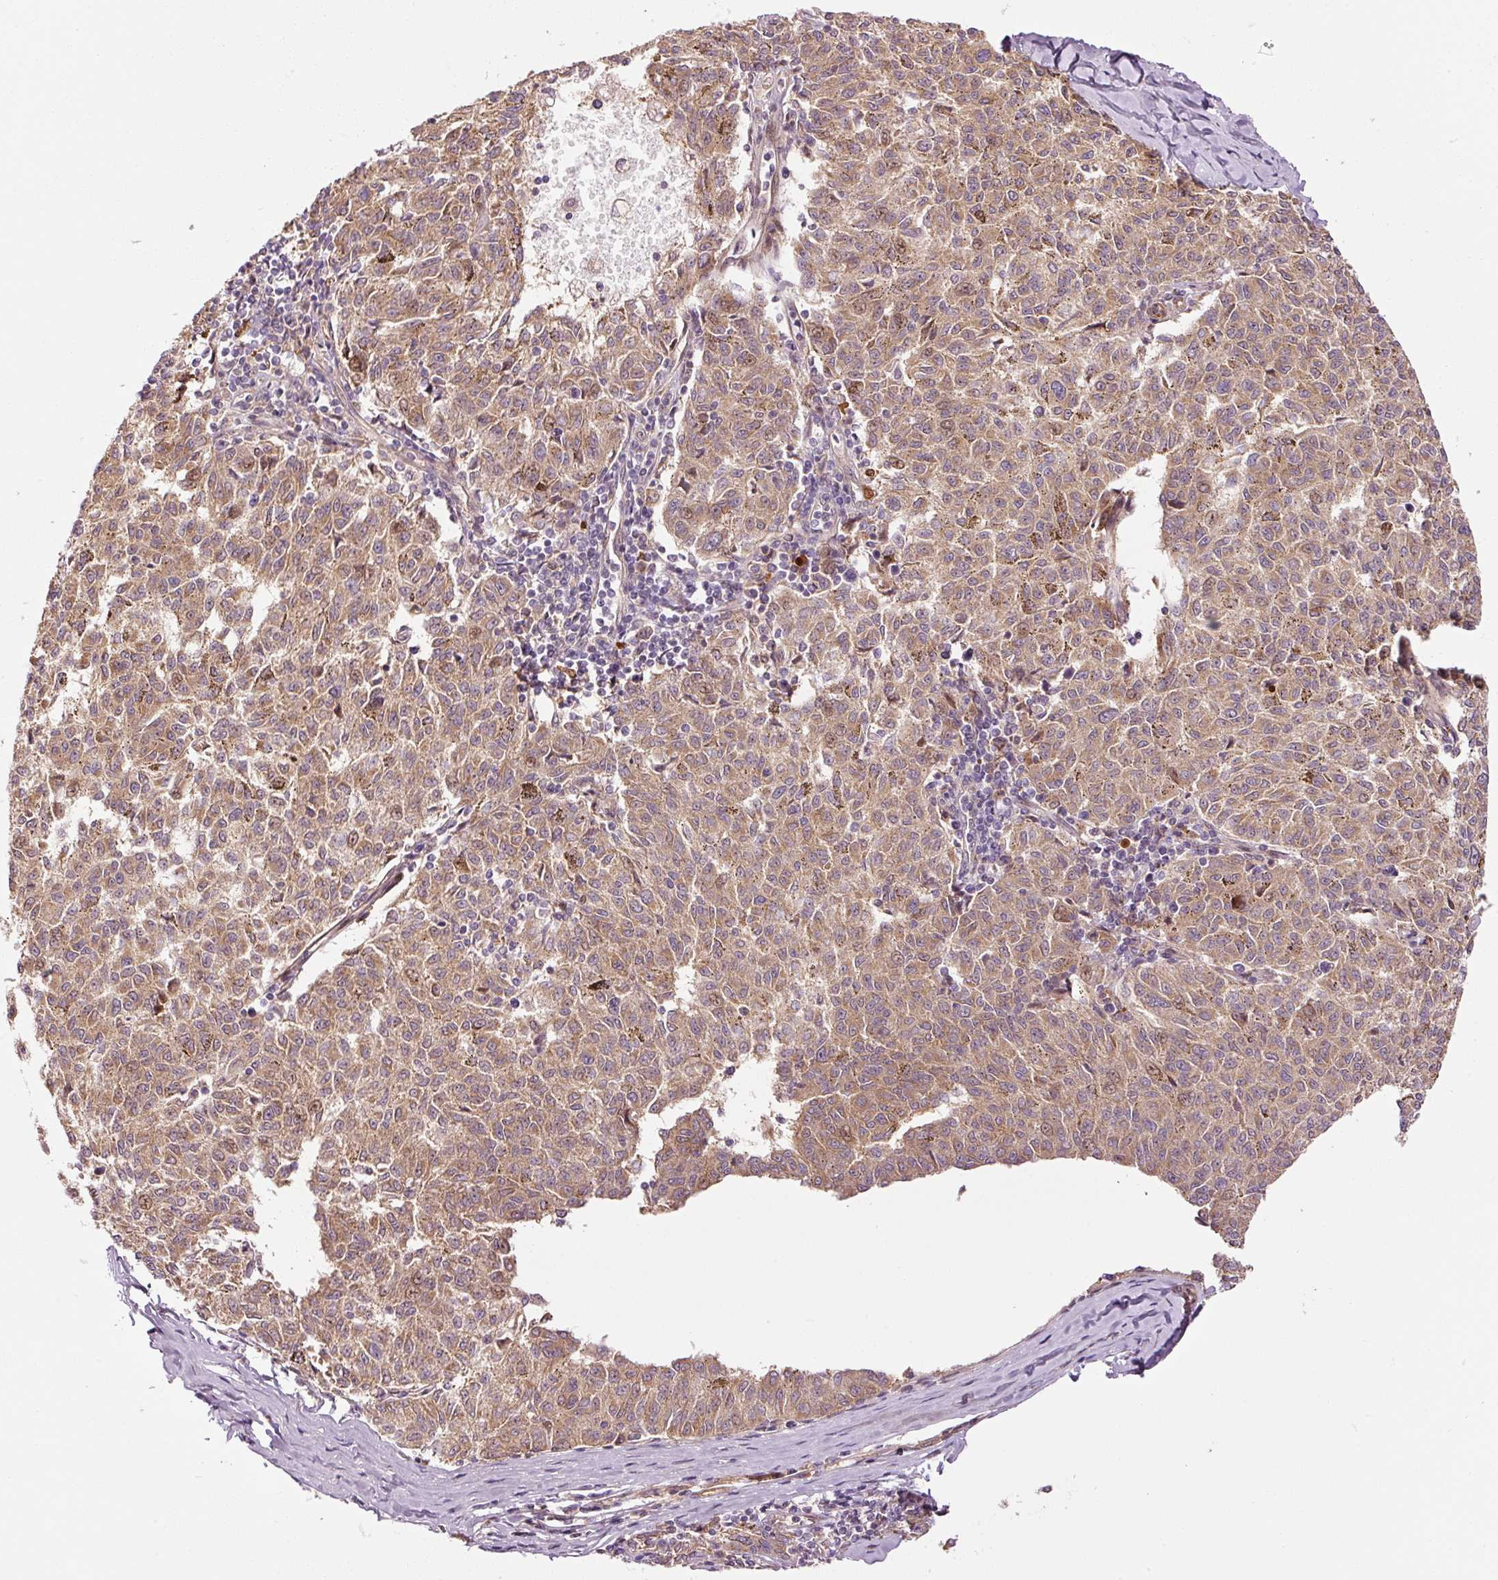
{"staining": {"intensity": "moderate", "quantity": ">75%", "location": "cytoplasmic/membranous"}, "tissue": "melanoma", "cell_type": "Tumor cells", "image_type": "cancer", "snomed": [{"axis": "morphology", "description": "Malignant melanoma, NOS"}, {"axis": "topography", "description": "Skin"}], "caption": "Protein expression by immunohistochemistry (IHC) reveals moderate cytoplasmic/membranous positivity in approximately >75% of tumor cells in malignant melanoma.", "gene": "PPP1R14B", "patient": {"sex": "female", "age": 72}}